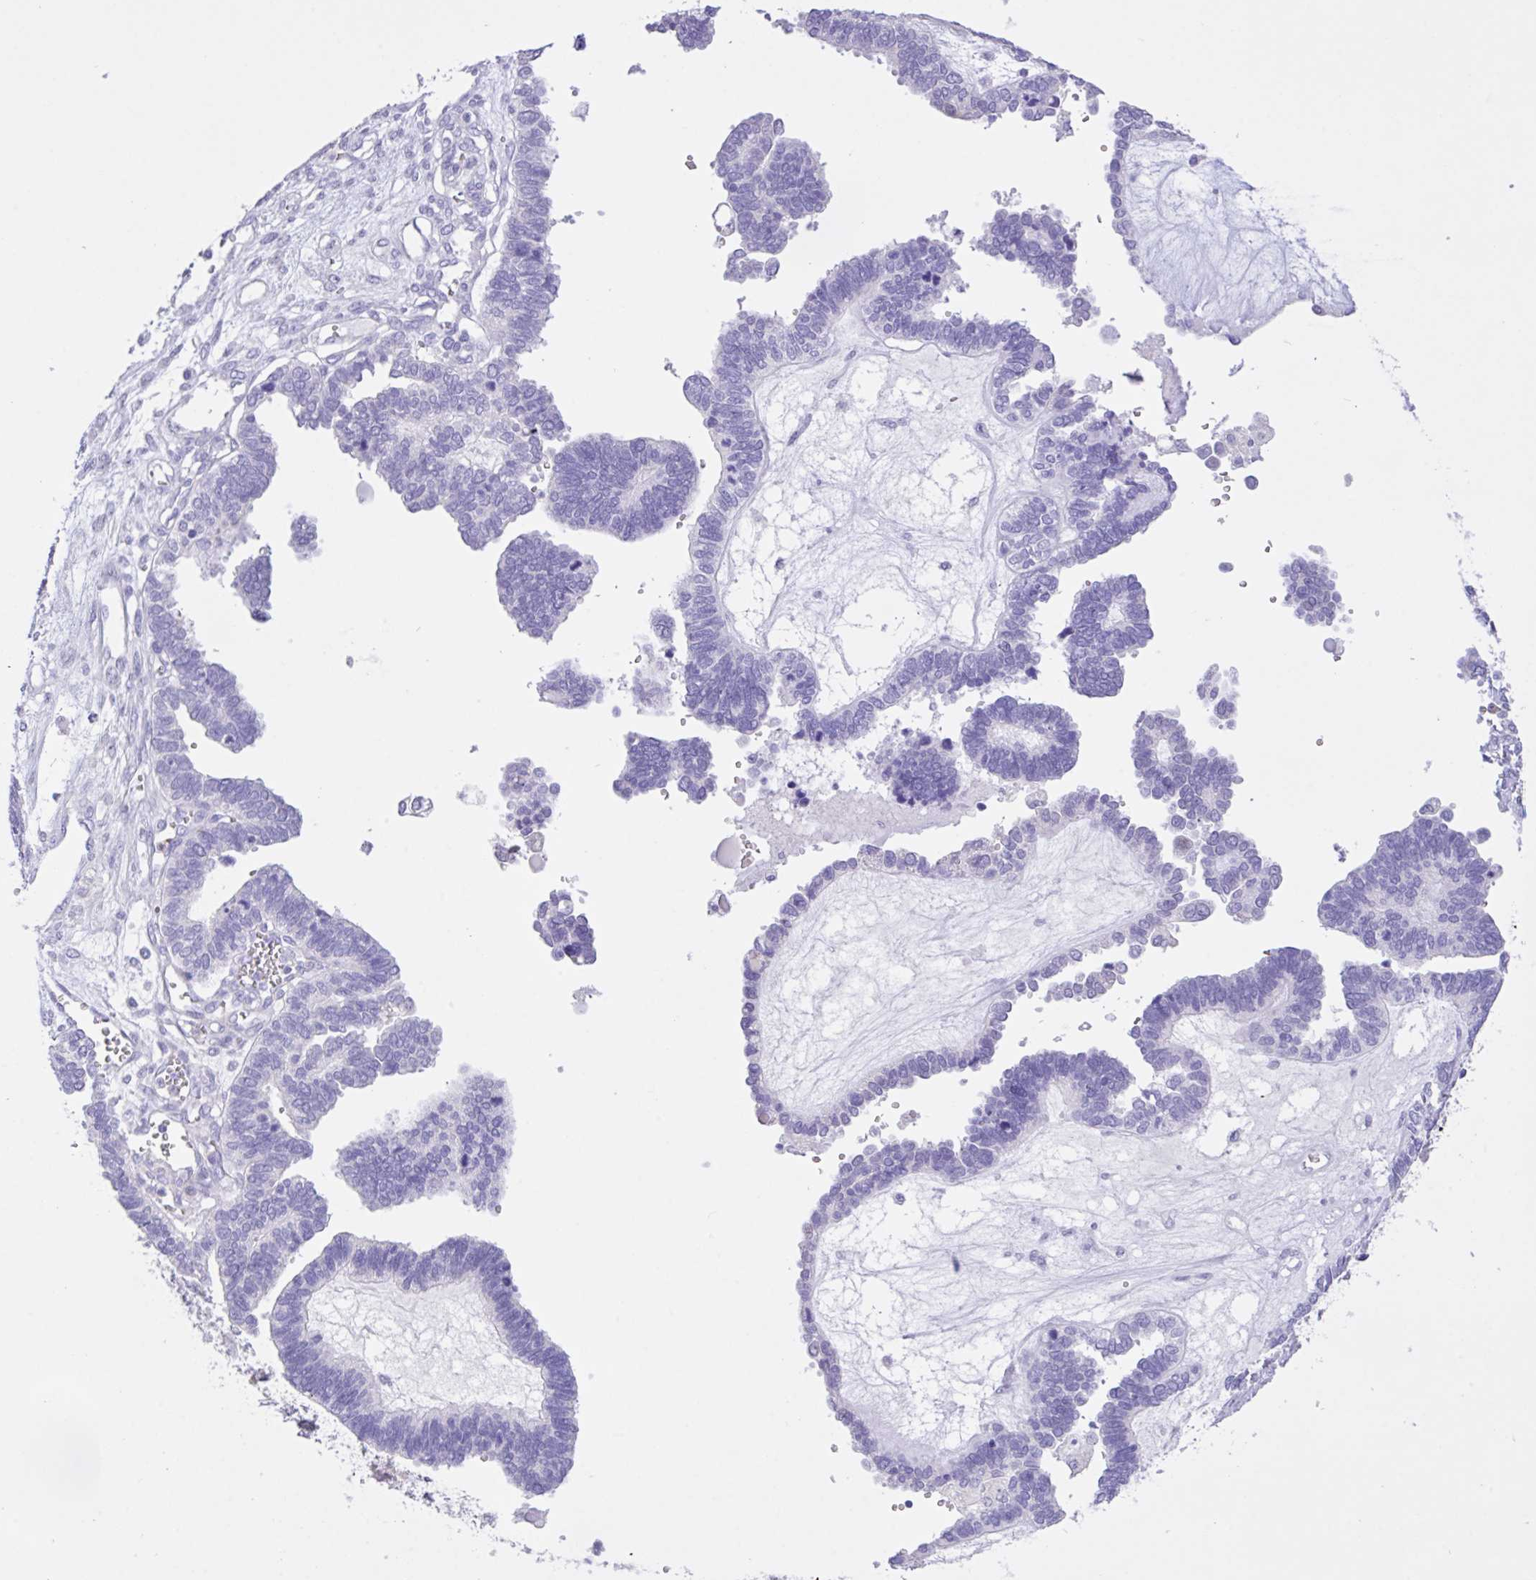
{"staining": {"intensity": "negative", "quantity": "none", "location": "none"}, "tissue": "ovarian cancer", "cell_type": "Tumor cells", "image_type": "cancer", "snomed": [{"axis": "morphology", "description": "Cystadenocarcinoma, serous, NOS"}, {"axis": "topography", "description": "Ovary"}], "caption": "Immunohistochemical staining of ovarian serous cystadenocarcinoma reveals no significant staining in tumor cells.", "gene": "CST11", "patient": {"sex": "female", "age": 51}}